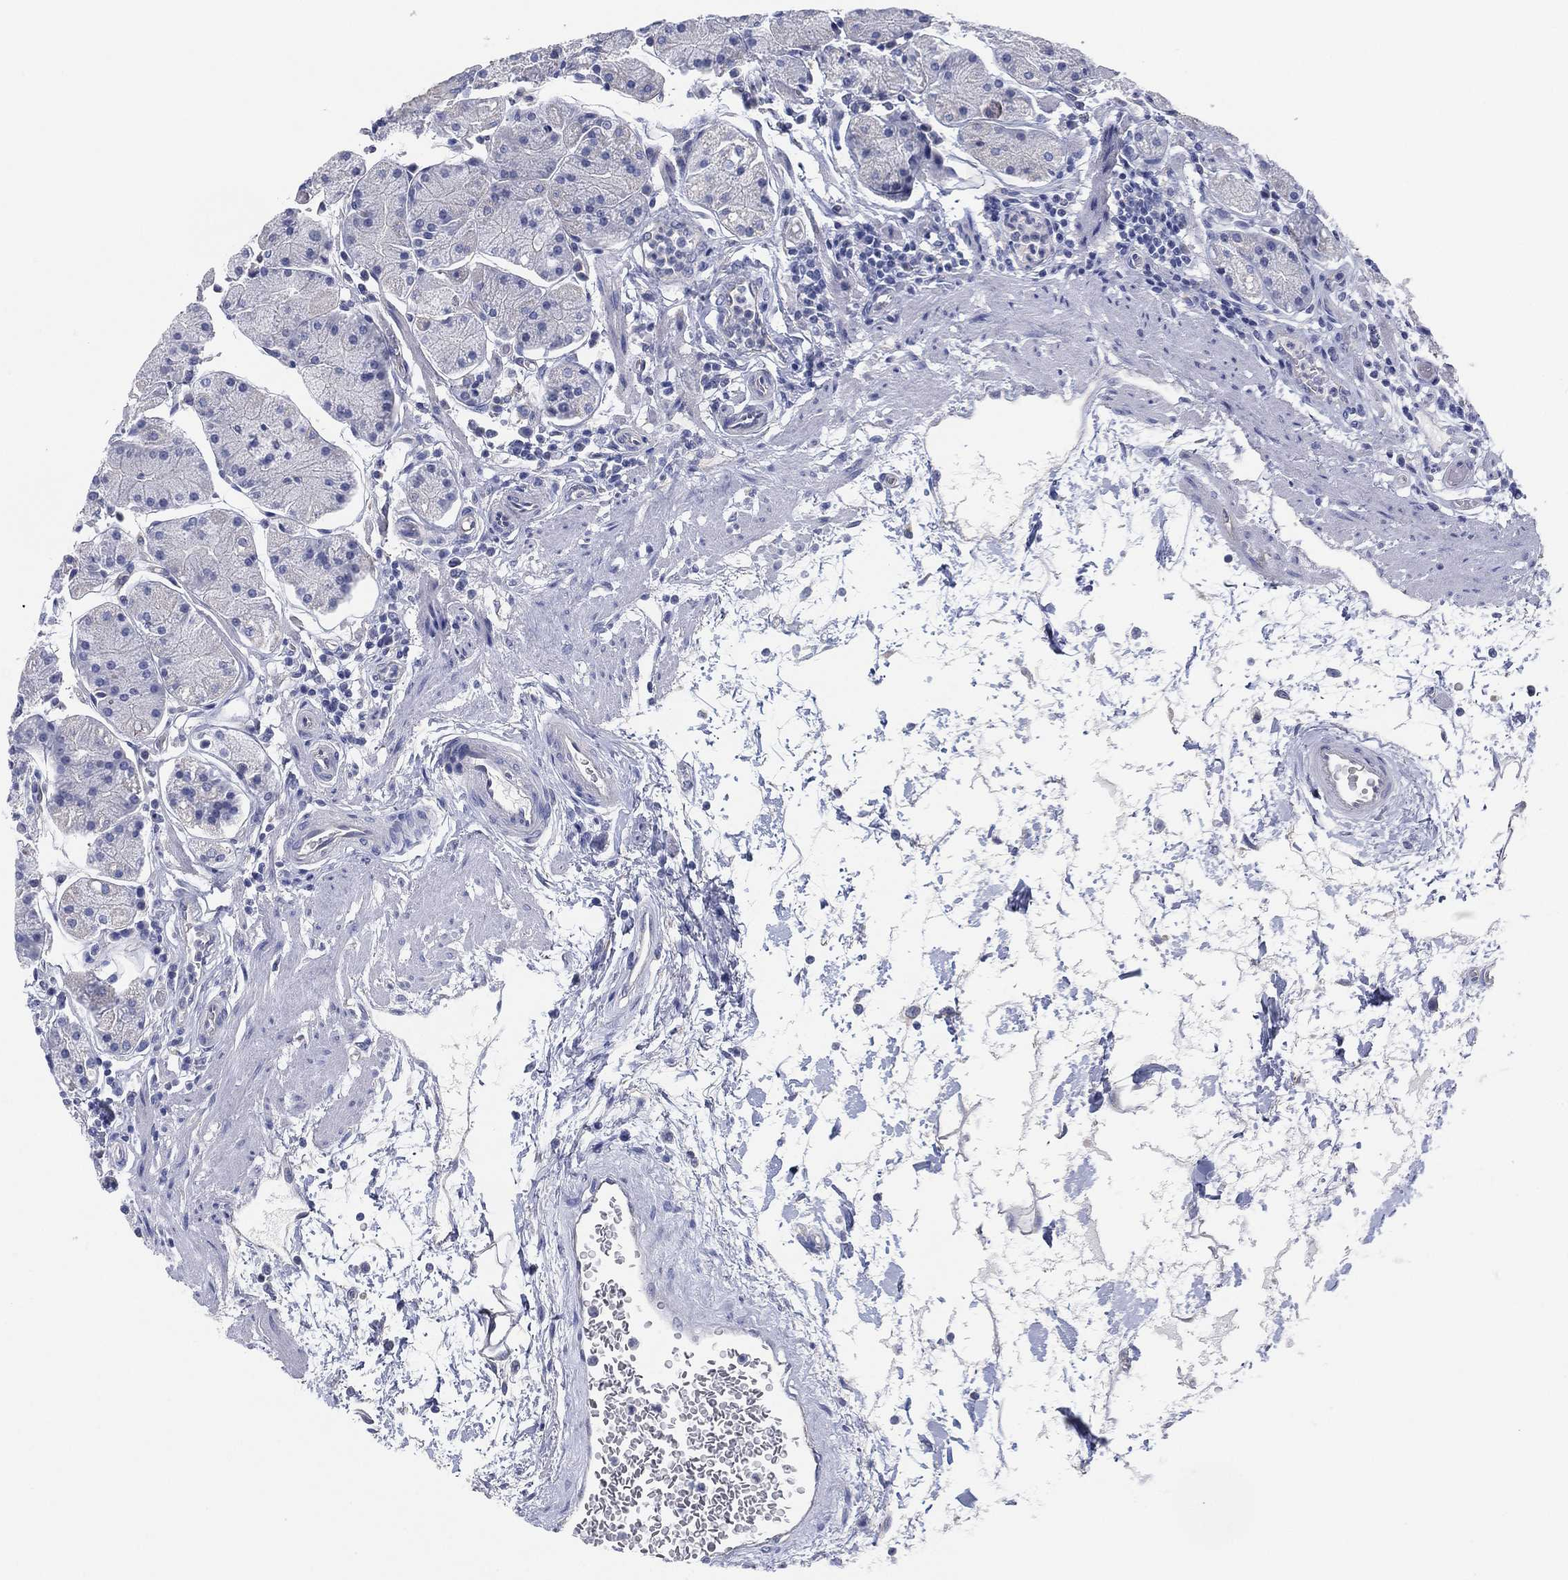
{"staining": {"intensity": "negative", "quantity": "none", "location": "none"}, "tissue": "stomach", "cell_type": "Glandular cells", "image_type": "normal", "snomed": [{"axis": "morphology", "description": "Normal tissue, NOS"}, {"axis": "topography", "description": "Stomach"}], "caption": "An image of stomach stained for a protein displays no brown staining in glandular cells. (Stains: DAB (3,3'-diaminobenzidine) immunohistochemistry with hematoxylin counter stain, Microscopy: brightfield microscopy at high magnification).", "gene": "CCDC70", "patient": {"sex": "male", "age": 54}}